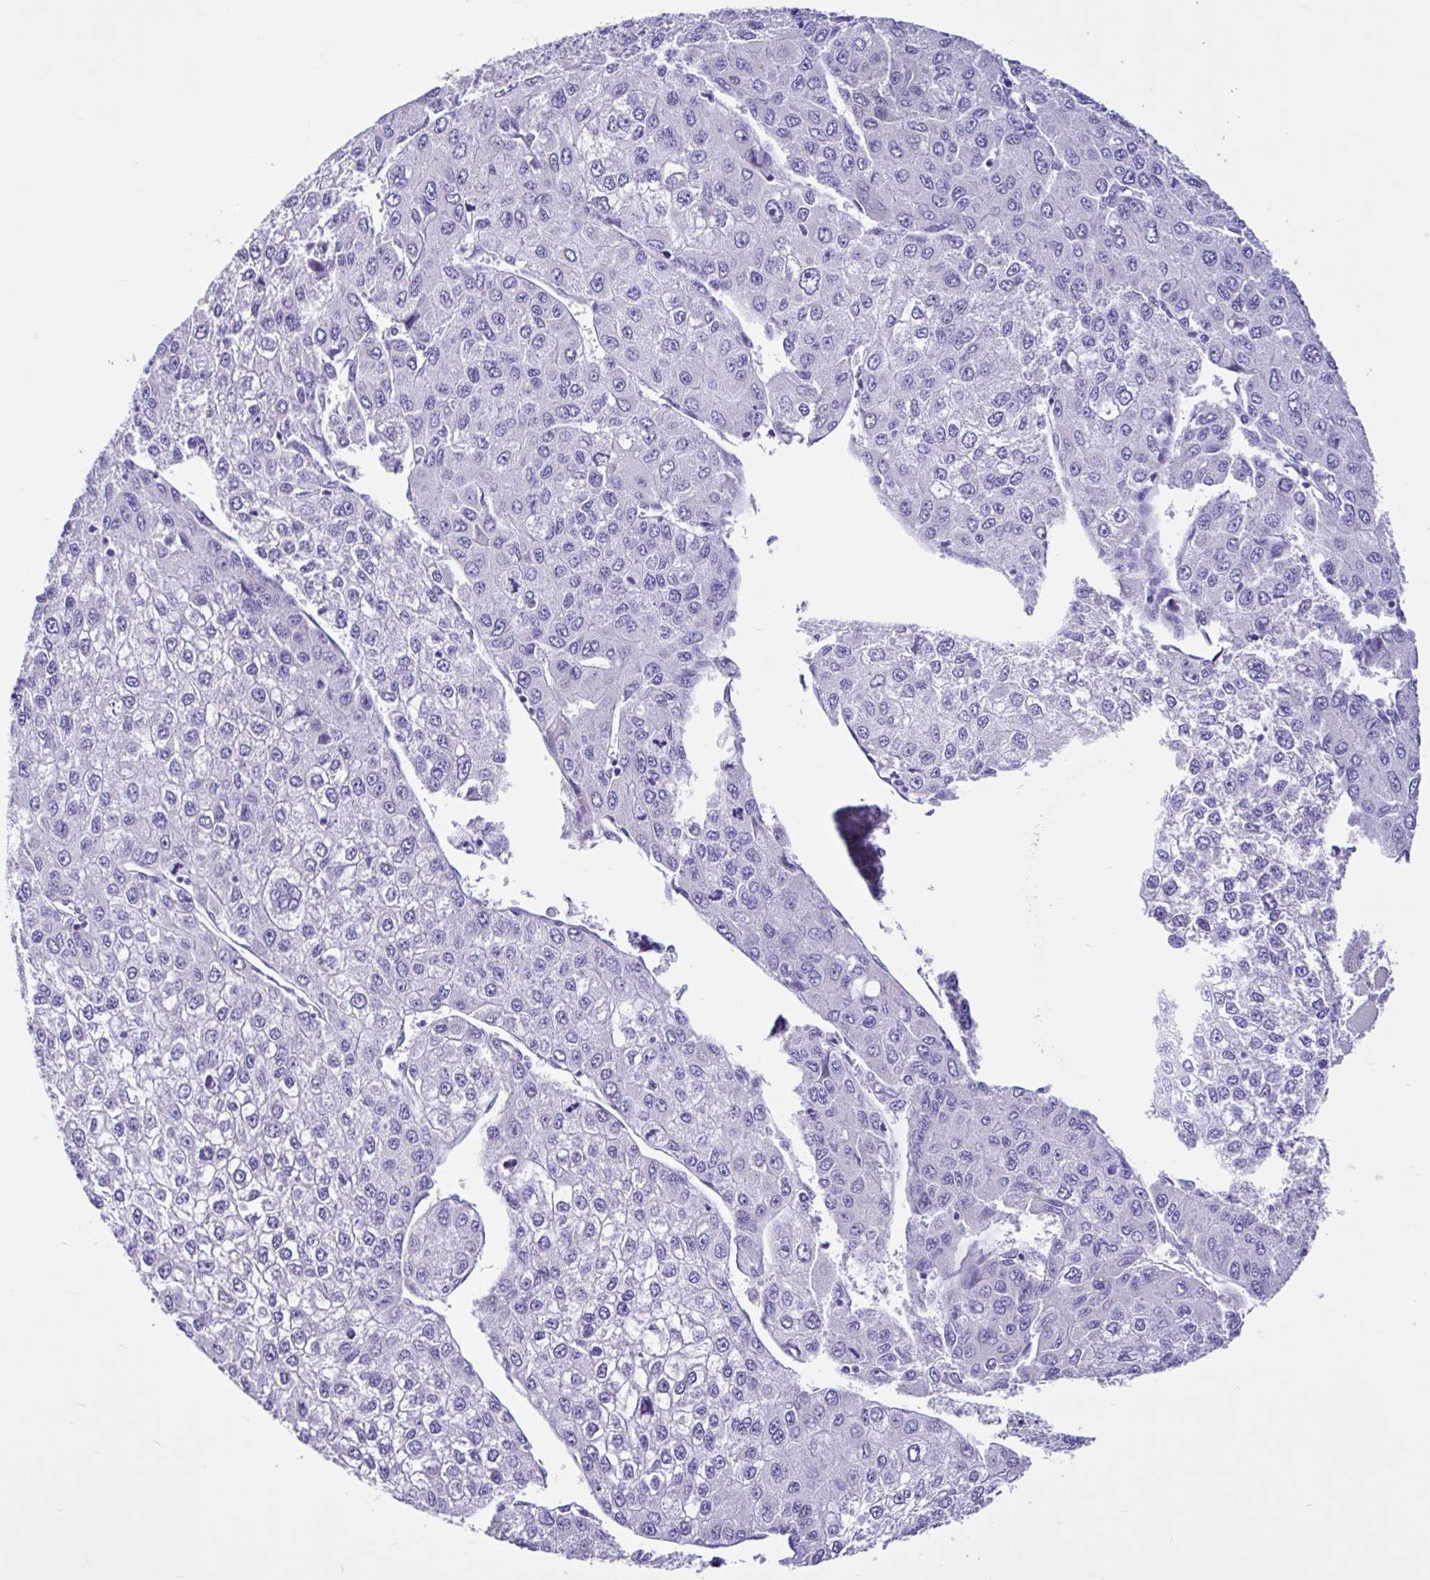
{"staining": {"intensity": "negative", "quantity": "none", "location": "none"}, "tissue": "liver cancer", "cell_type": "Tumor cells", "image_type": "cancer", "snomed": [{"axis": "morphology", "description": "Carcinoma, Hepatocellular, NOS"}, {"axis": "topography", "description": "Liver"}], "caption": "This micrograph is of liver hepatocellular carcinoma stained with IHC to label a protein in brown with the nuclei are counter-stained blue. There is no staining in tumor cells.", "gene": "CYP19A1", "patient": {"sex": "female", "age": 66}}